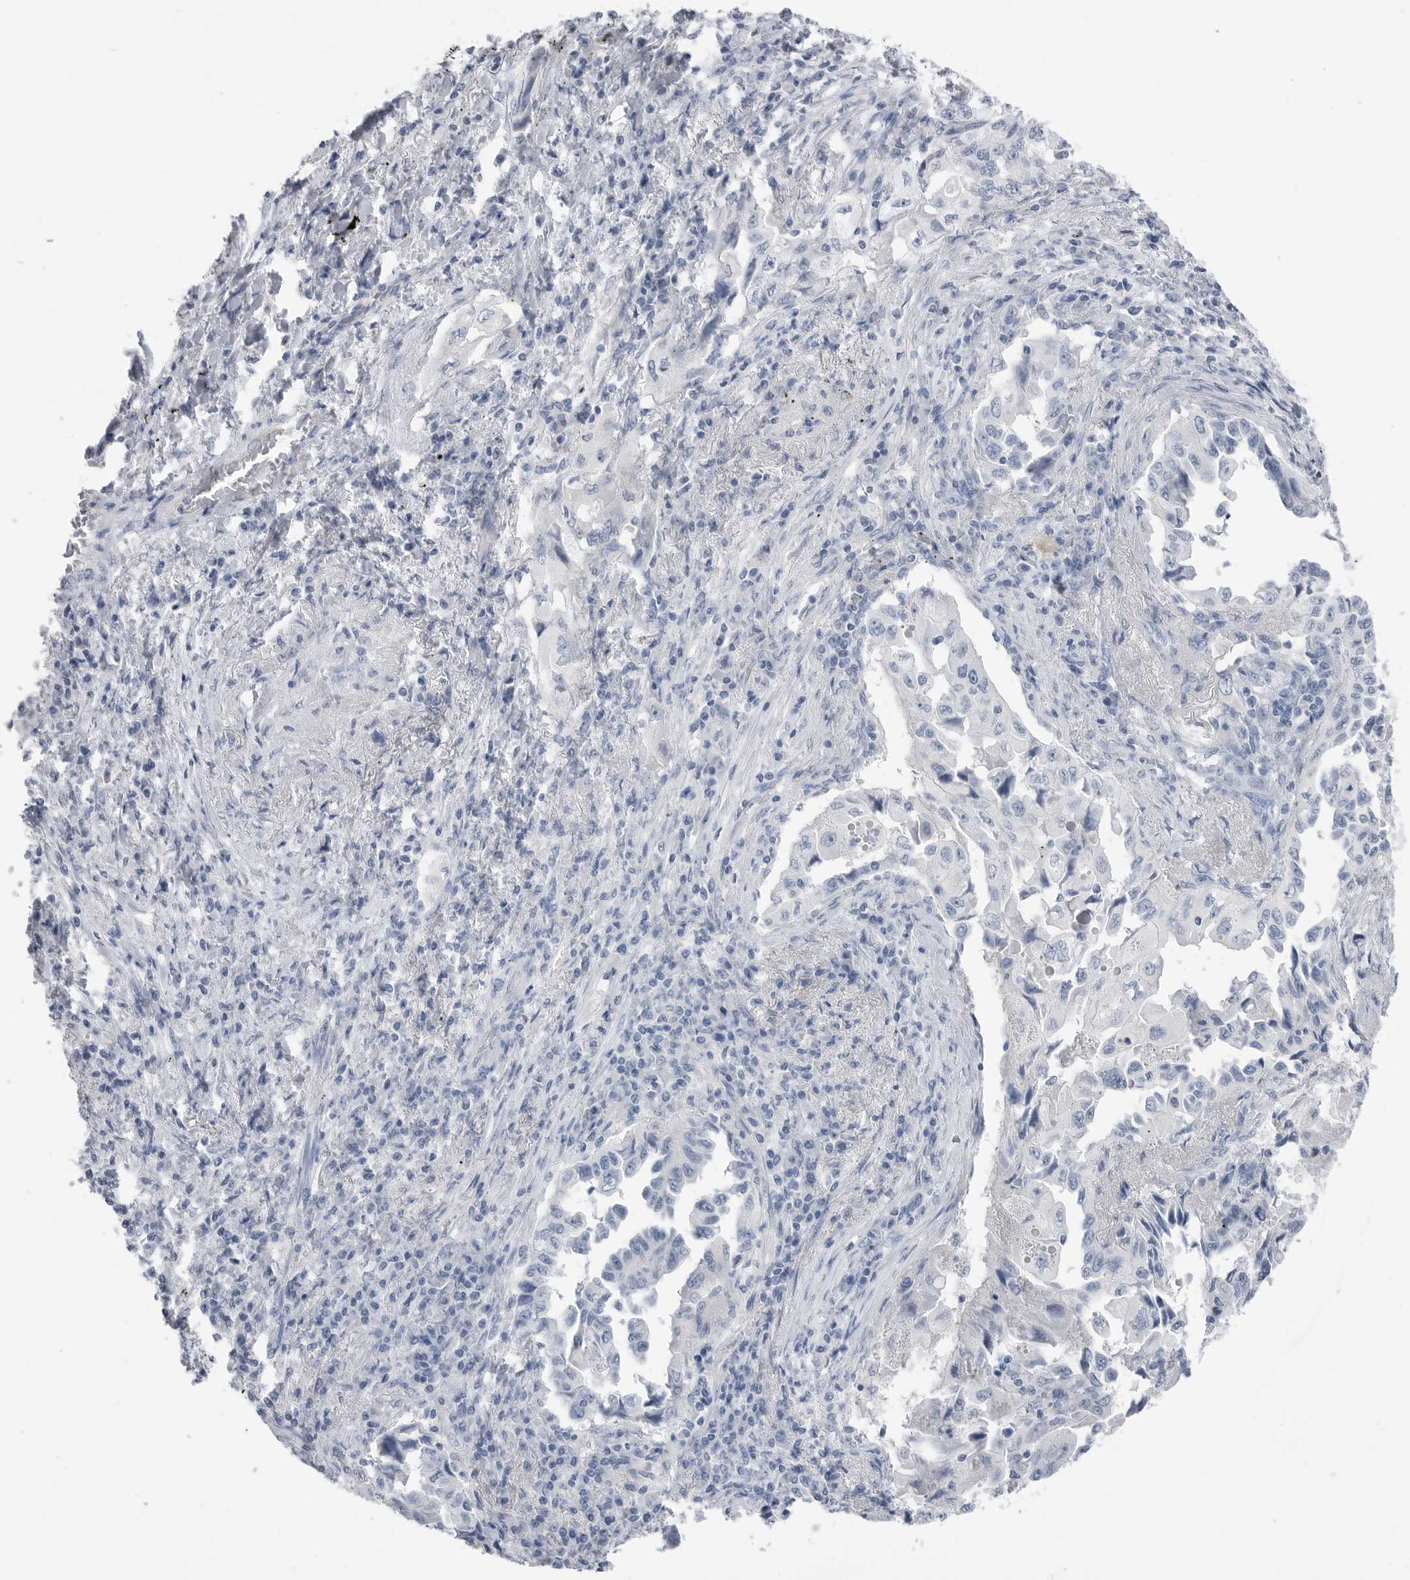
{"staining": {"intensity": "negative", "quantity": "none", "location": "none"}, "tissue": "lung cancer", "cell_type": "Tumor cells", "image_type": "cancer", "snomed": [{"axis": "morphology", "description": "Adenocarcinoma, NOS"}, {"axis": "topography", "description": "Lung"}], "caption": "This is a photomicrograph of immunohistochemistry (IHC) staining of lung adenocarcinoma, which shows no positivity in tumor cells.", "gene": "ABHD12", "patient": {"sex": "female", "age": 51}}